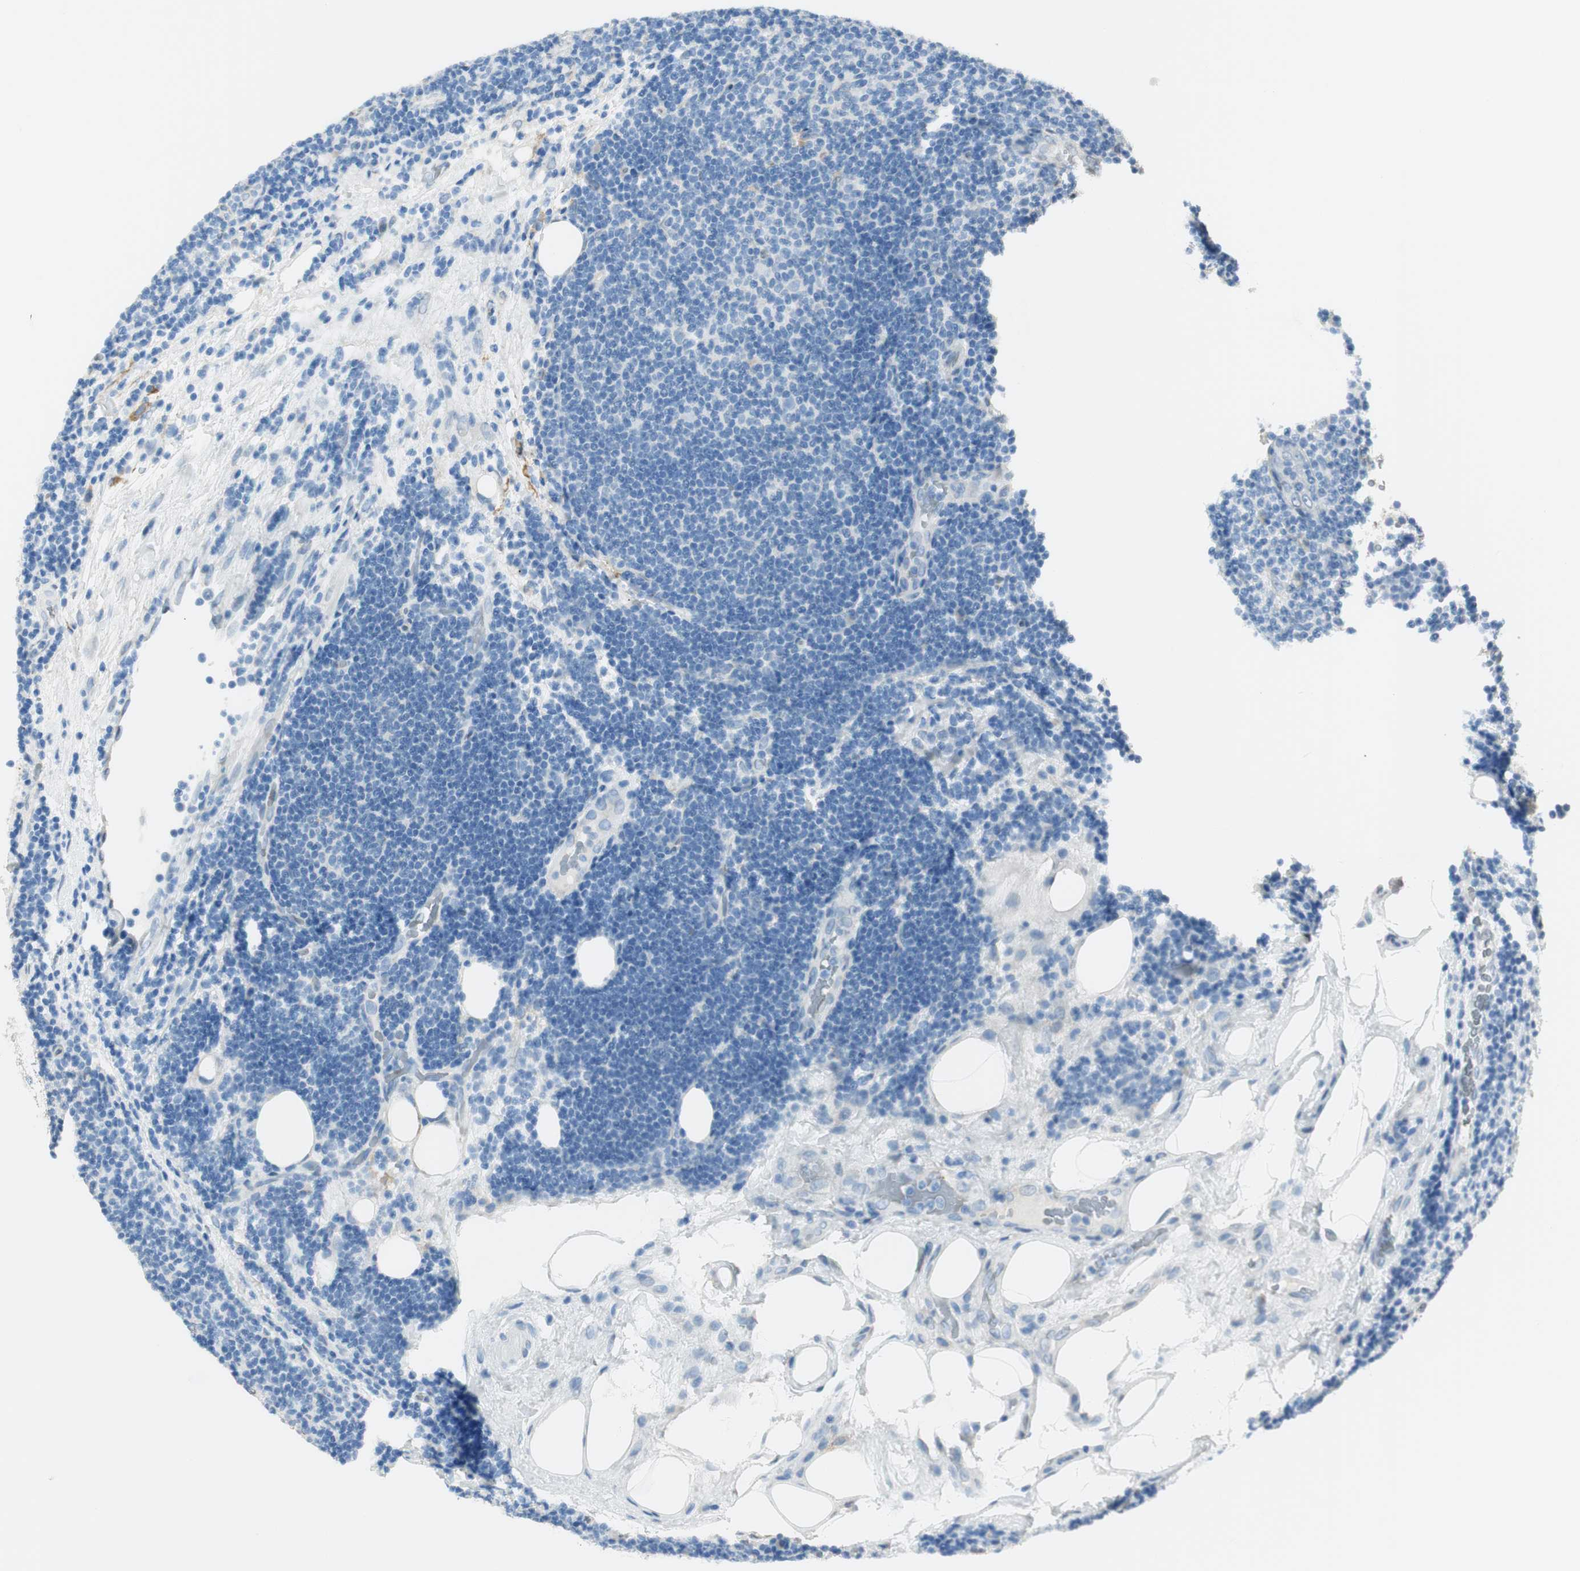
{"staining": {"intensity": "negative", "quantity": "none", "location": "none"}, "tissue": "lymphoma", "cell_type": "Tumor cells", "image_type": "cancer", "snomed": [{"axis": "morphology", "description": "Malignant lymphoma, non-Hodgkin's type, Low grade"}, {"axis": "topography", "description": "Lymph node"}], "caption": "Protein analysis of lymphoma exhibits no significant expression in tumor cells.", "gene": "TMEM260", "patient": {"sex": "male", "age": 83}}